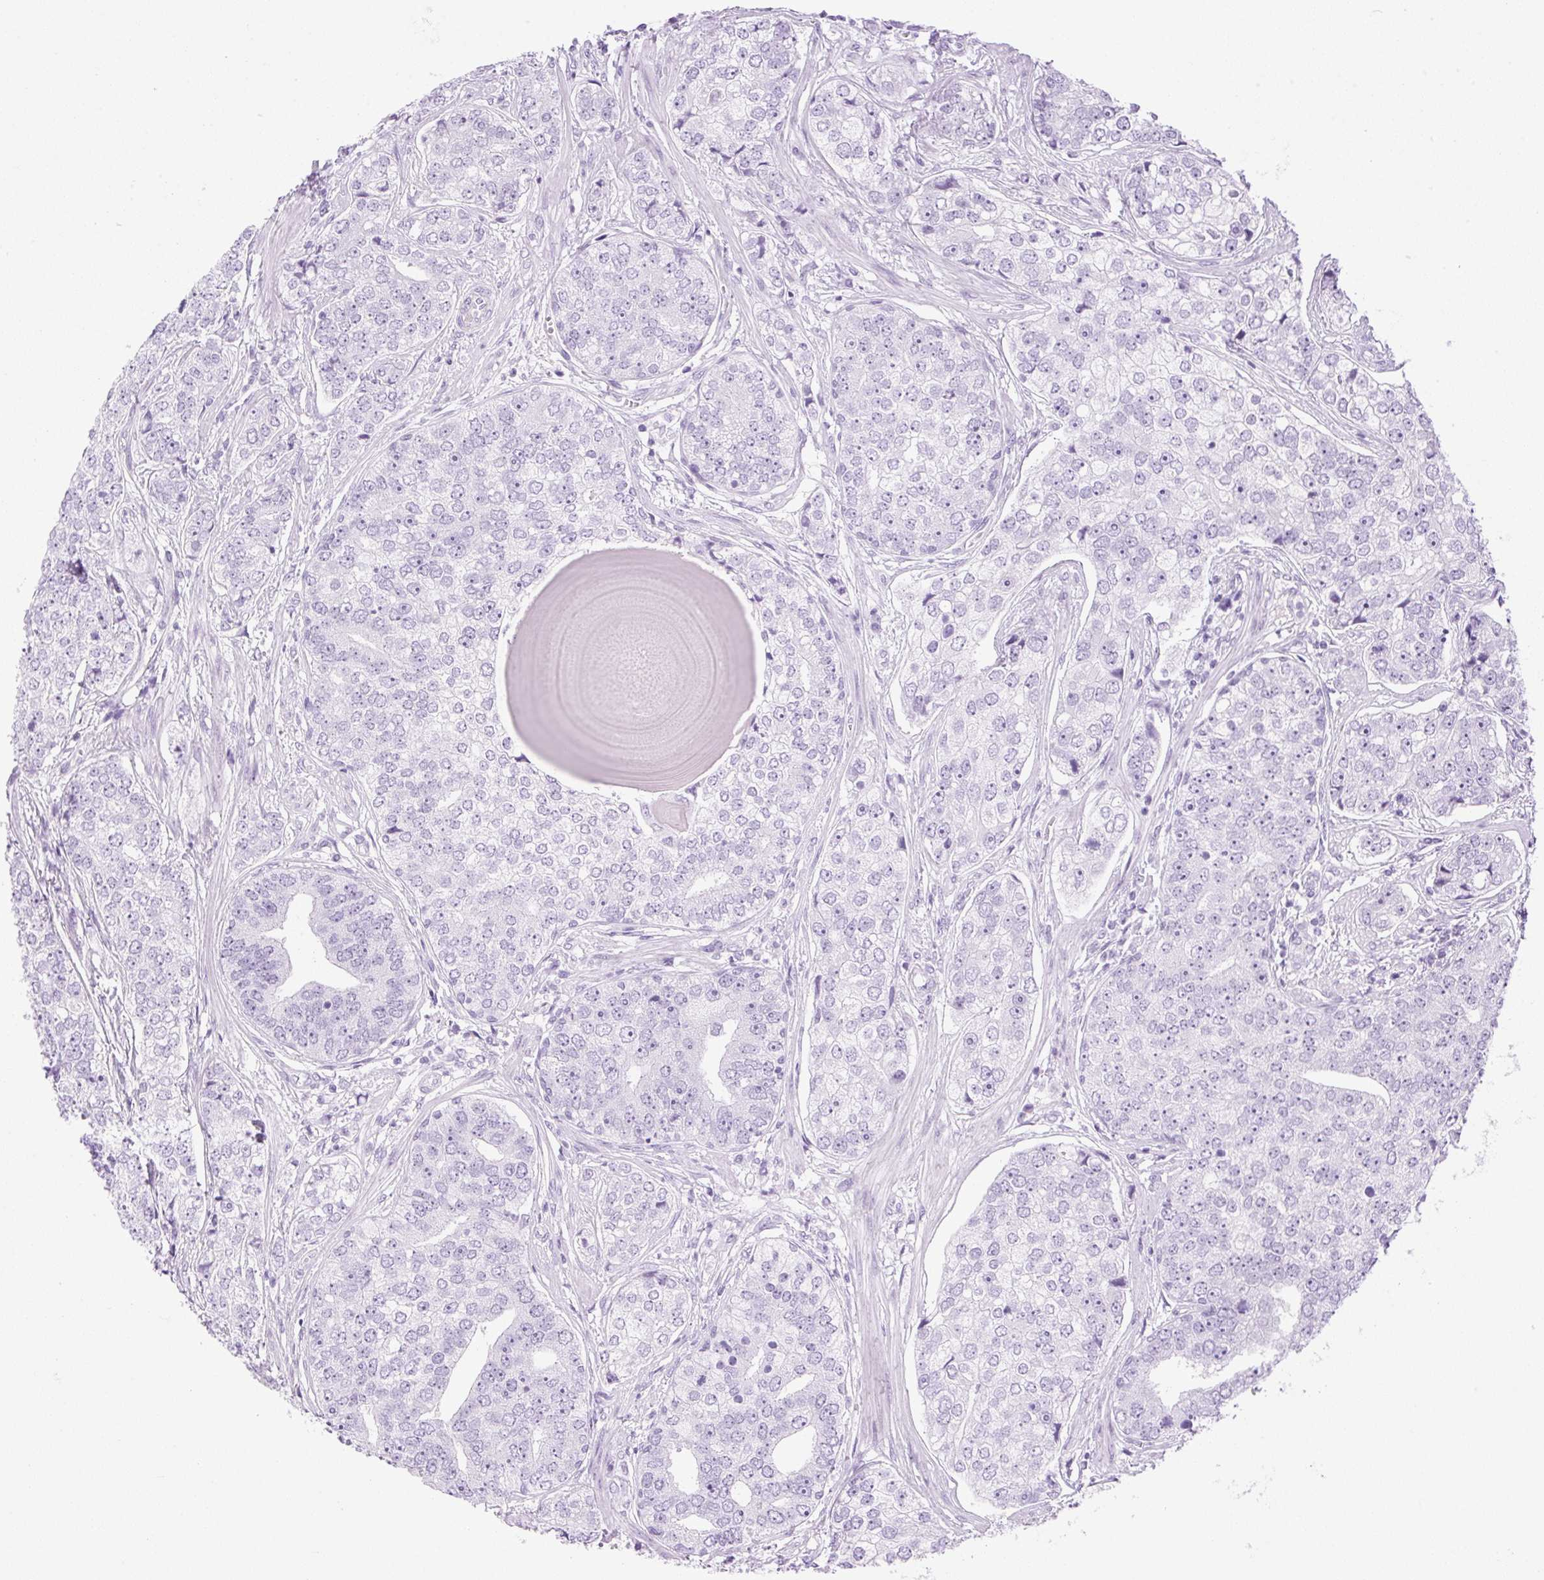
{"staining": {"intensity": "negative", "quantity": "none", "location": "none"}, "tissue": "prostate cancer", "cell_type": "Tumor cells", "image_type": "cancer", "snomed": [{"axis": "morphology", "description": "Adenocarcinoma, High grade"}, {"axis": "topography", "description": "Prostate"}], "caption": "Immunohistochemical staining of human high-grade adenocarcinoma (prostate) shows no significant staining in tumor cells. The staining is performed using DAB brown chromogen with nuclei counter-stained in using hematoxylin.", "gene": "SPRR4", "patient": {"sex": "male", "age": 60}}